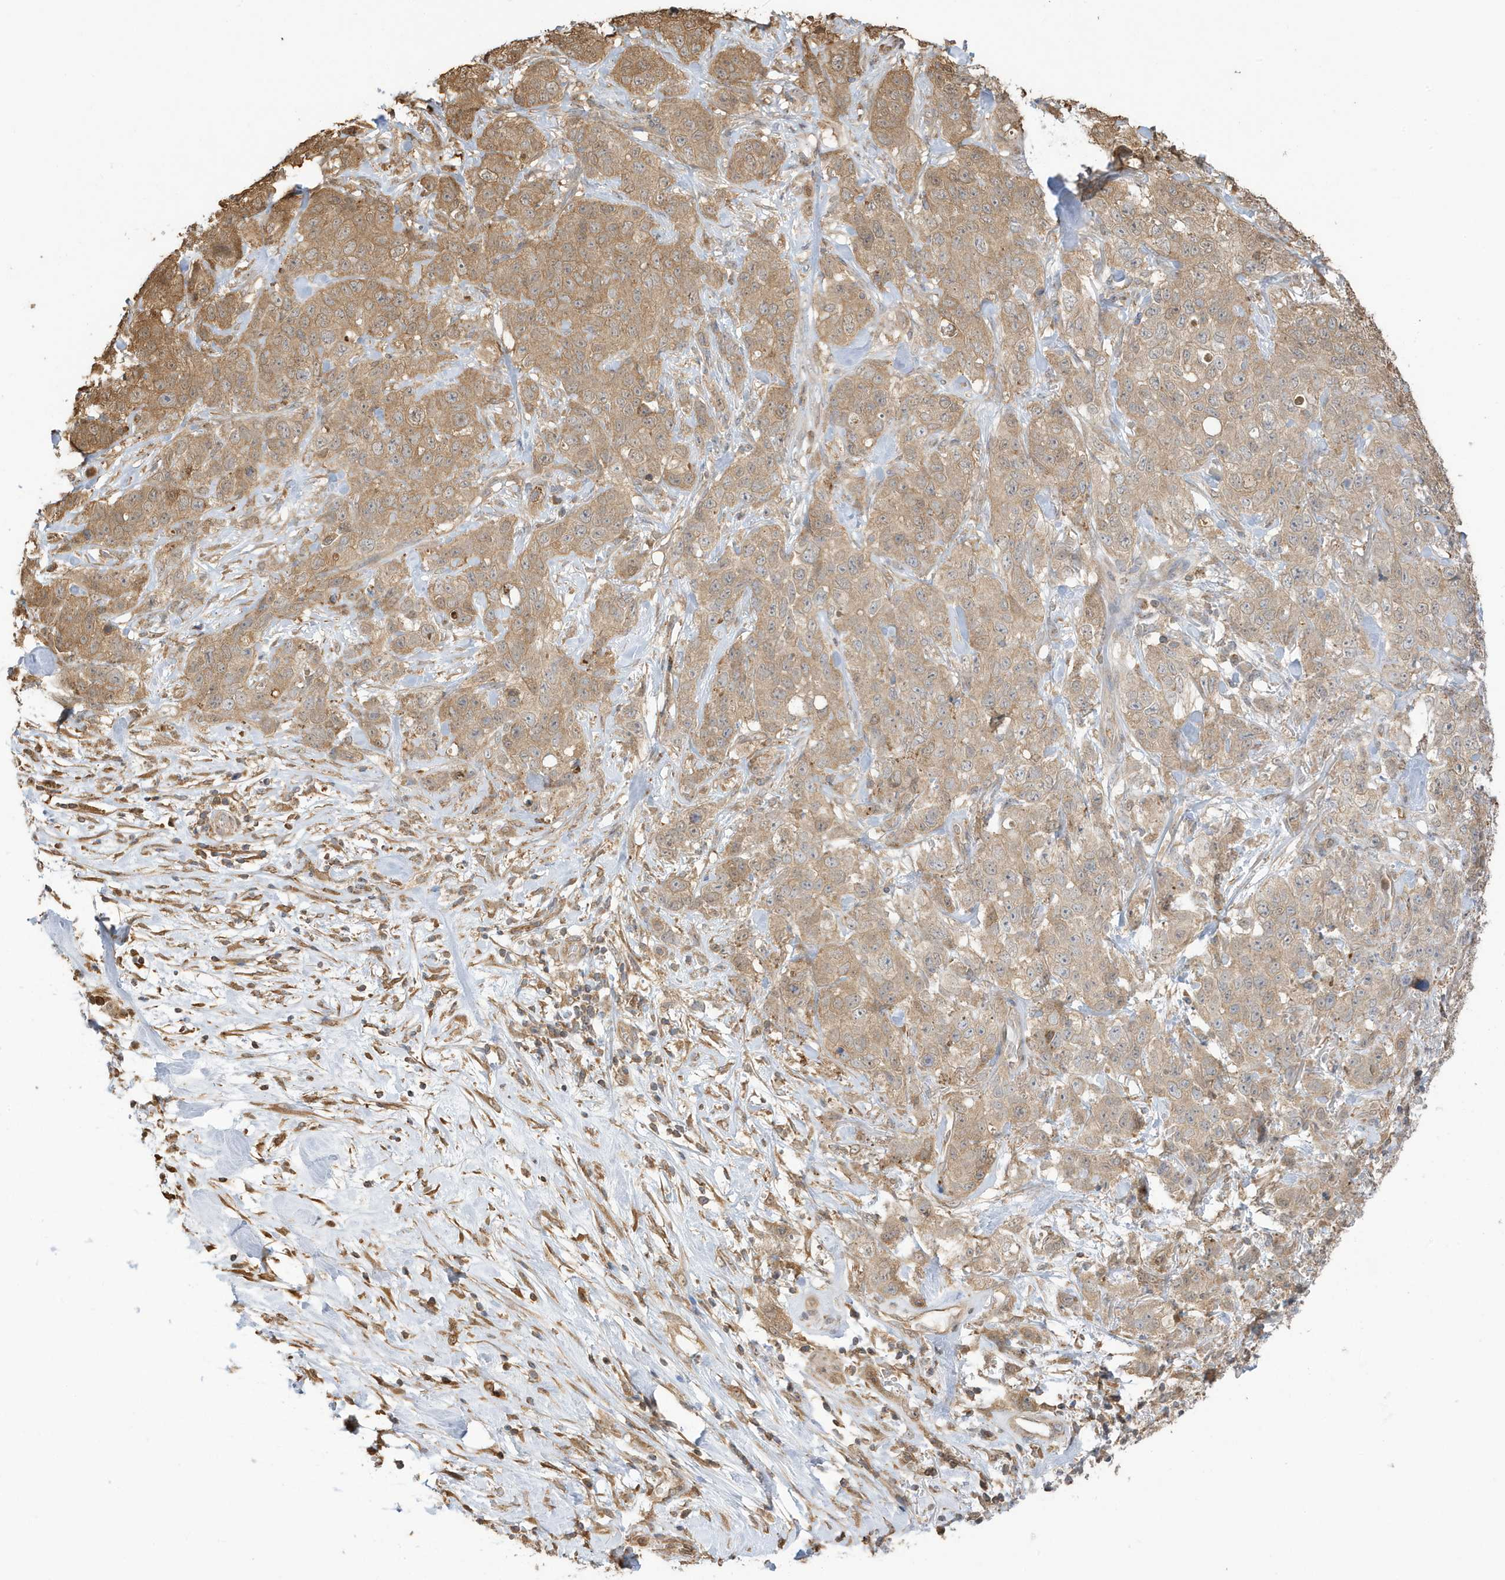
{"staining": {"intensity": "moderate", "quantity": "25%-75%", "location": "cytoplasmic/membranous"}, "tissue": "stomach cancer", "cell_type": "Tumor cells", "image_type": "cancer", "snomed": [{"axis": "morphology", "description": "Adenocarcinoma, NOS"}, {"axis": "topography", "description": "Stomach"}], "caption": "A brown stain labels moderate cytoplasmic/membranous staining of a protein in human stomach cancer tumor cells.", "gene": "AZI2", "patient": {"sex": "male", "age": 48}}